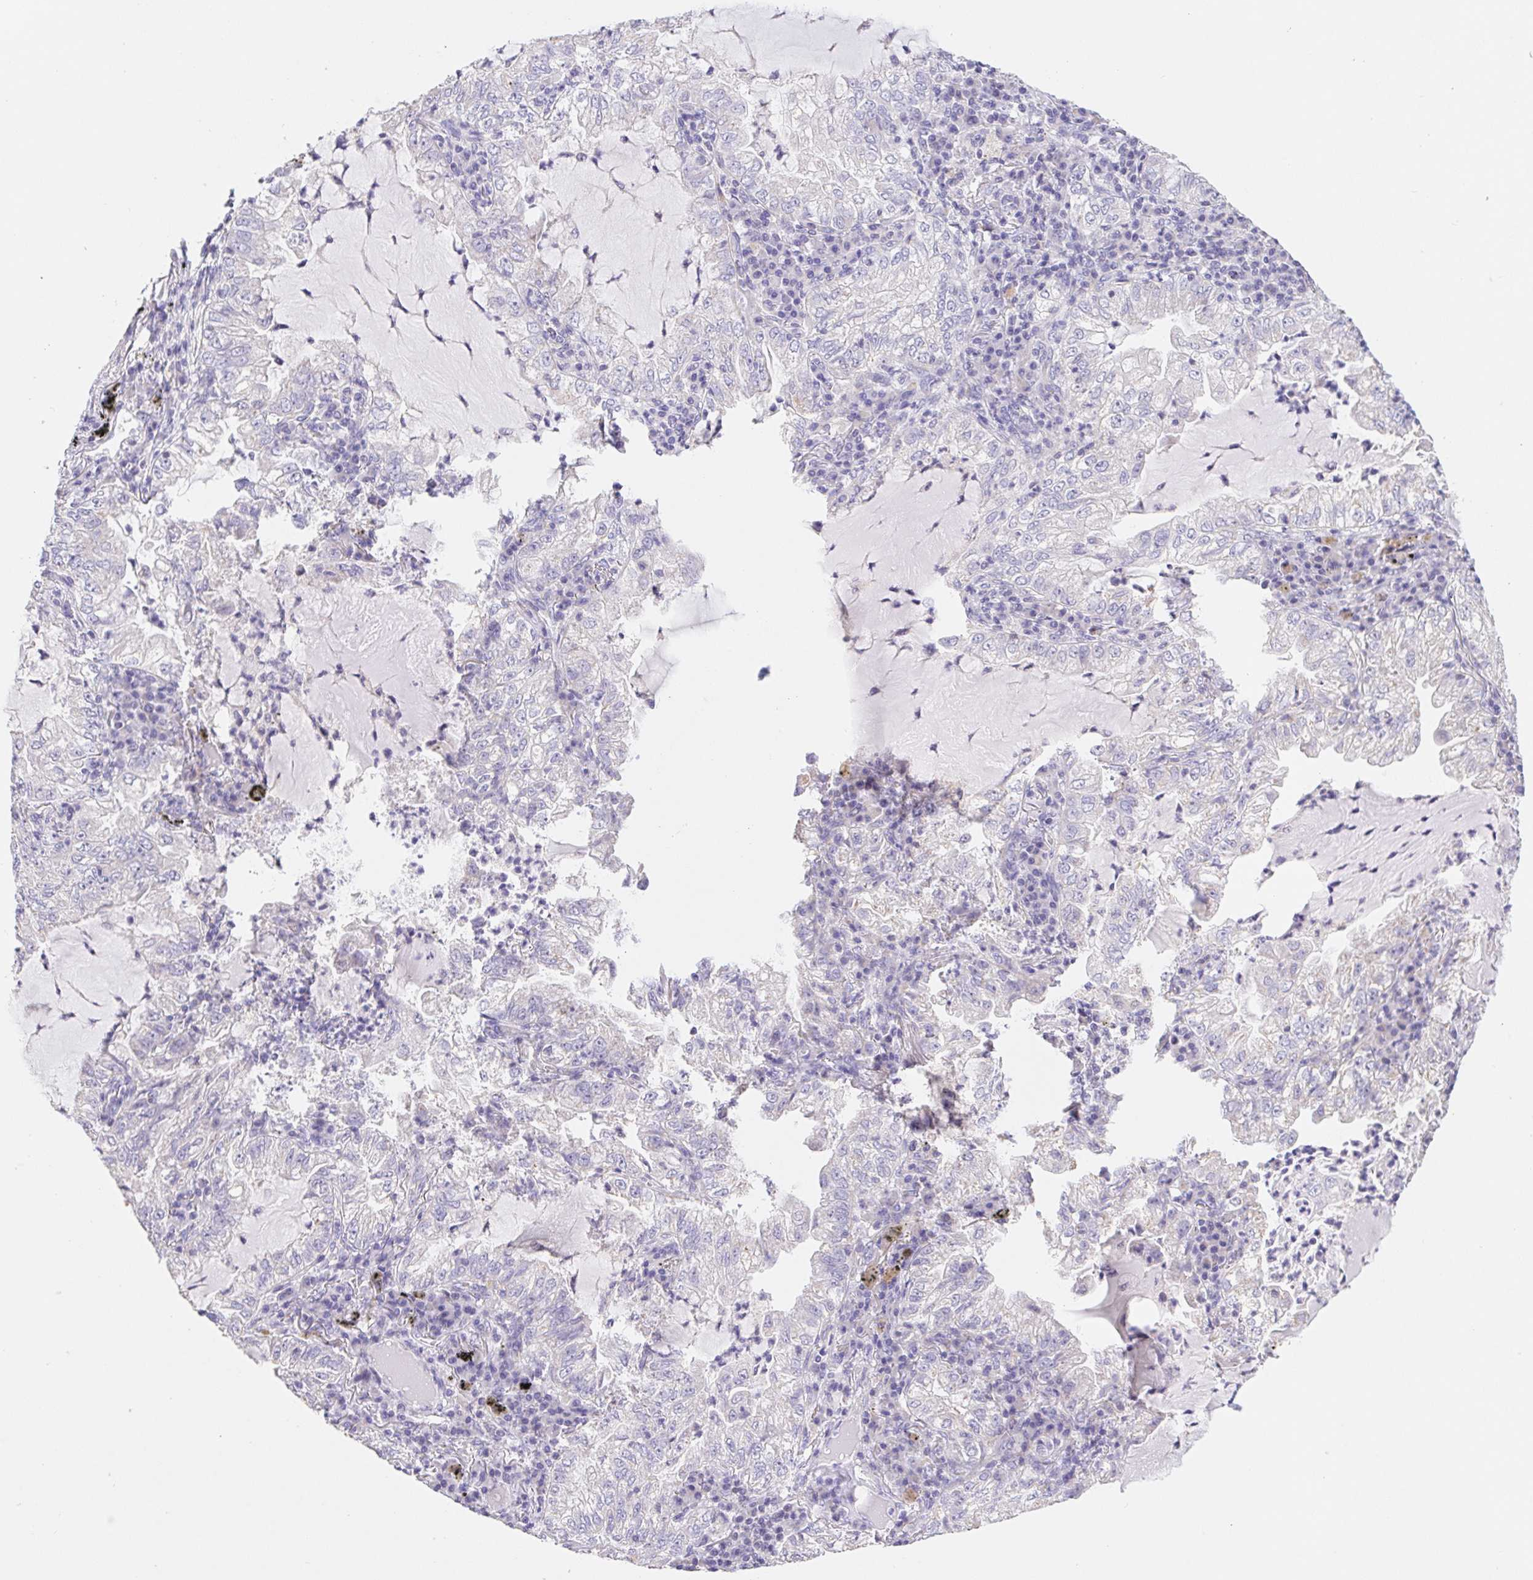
{"staining": {"intensity": "negative", "quantity": "none", "location": "none"}, "tissue": "lung cancer", "cell_type": "Tumor cells", "image_type": "cancer", "snomed": [{"axis": "morphology", "description": "Adenocarcinoma, NOS"}, {"axis": "topography", "description": "Lung"}], "caption": "Tumor cells show no significant expression in lung cancer. (DAB (3,3'-diaminobenzidine) immunohistochemistry with hematoxylin counter stain).", "gene": "FKBP6", "patient": {"sex": "female", "age": 73}}